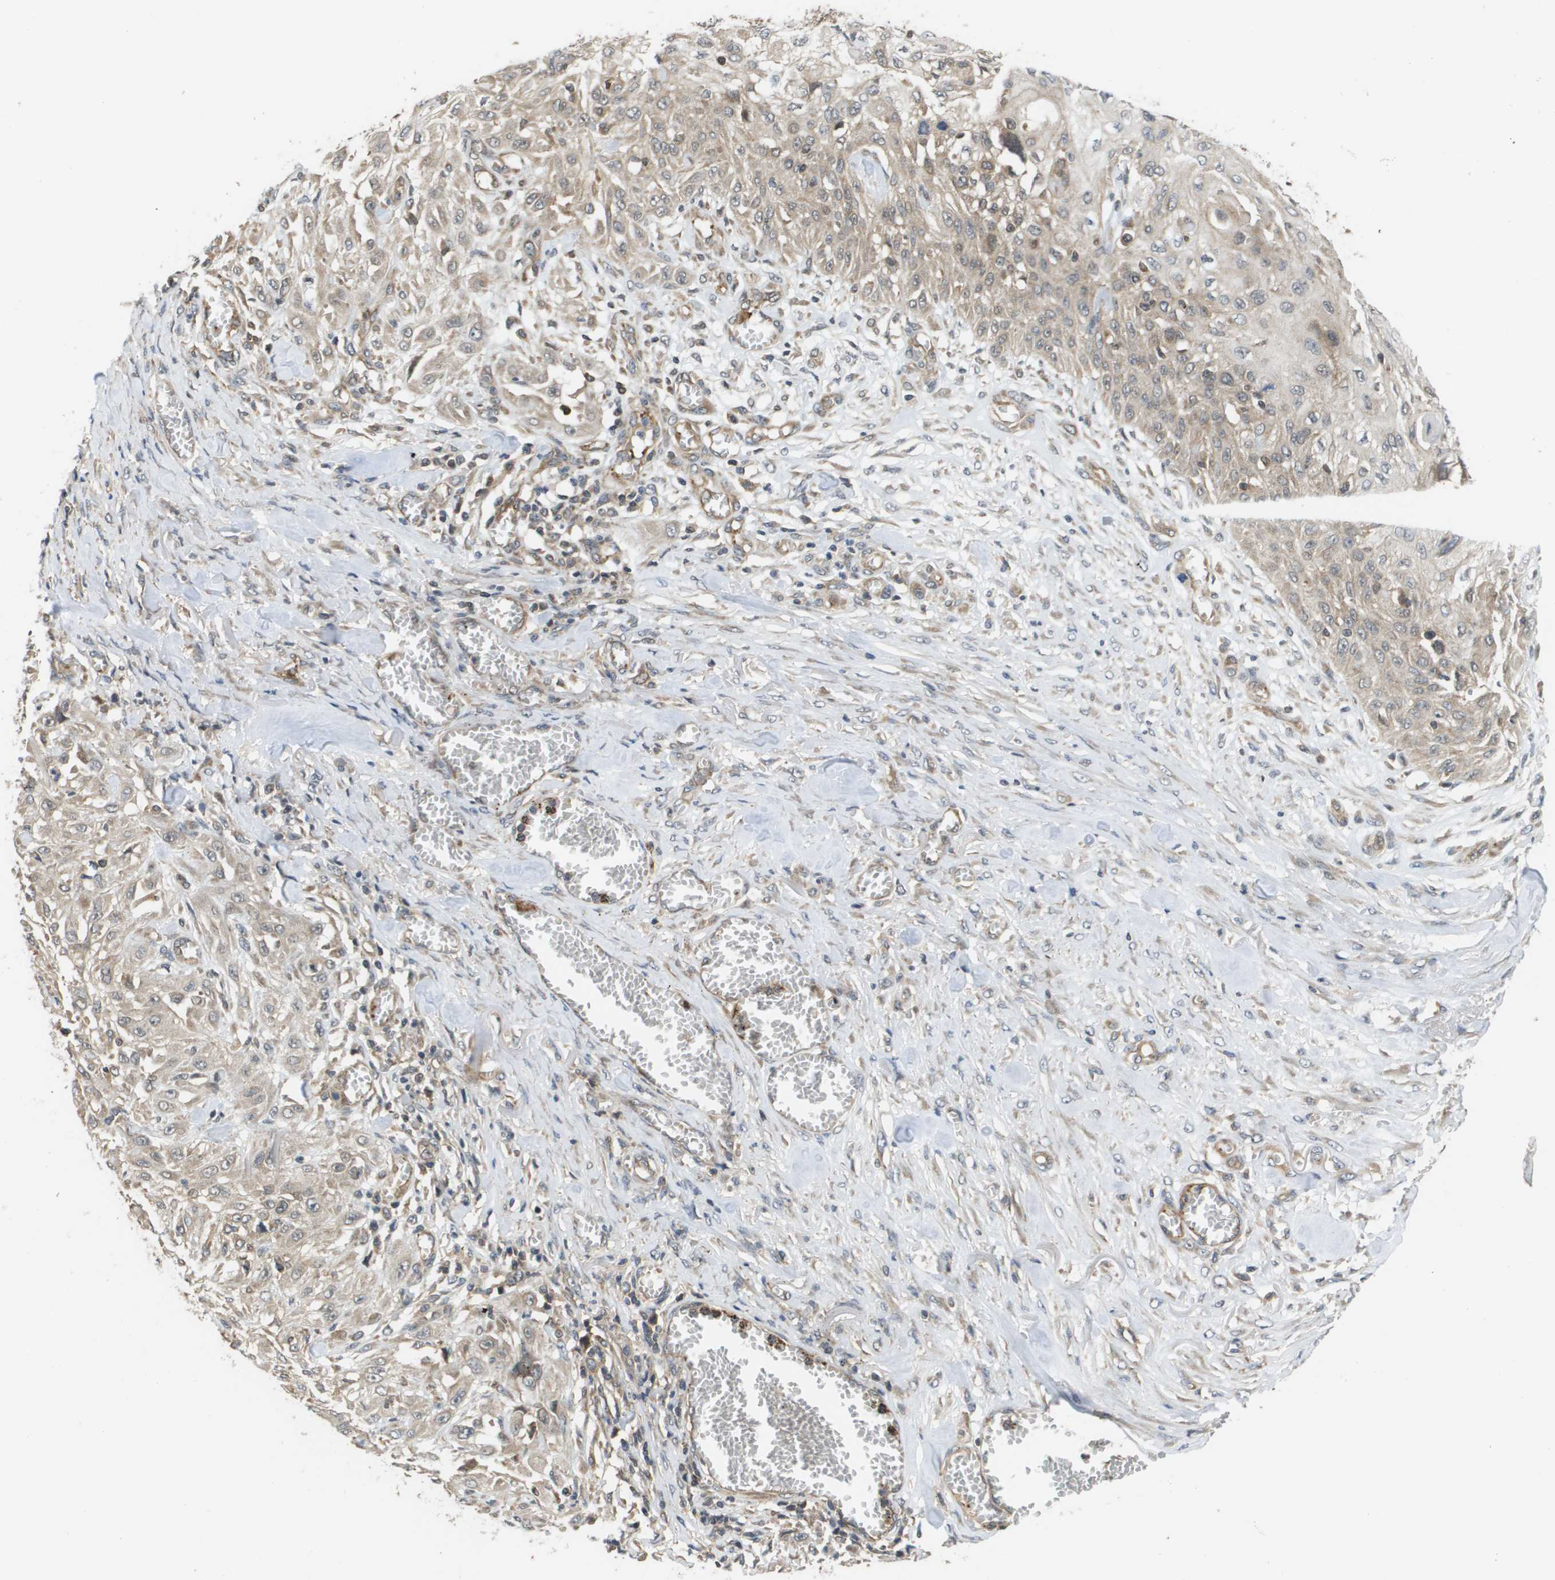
{"staining": {"intensity": "weak", "quantity": "<25%", "location": "cytoplasmic/membranous"}, "tissue": "skin cancer", "cell_type": "Tumor cells", "image_type": "cancer", "snomed": [{"axis": "morphology", "description": "Squamous cell carcinoma, NOS"}, {"axis": "morphology", "description": "Squamous cell carcinoma, metastatic, NOS"}, {"axis": "topography", "description": "Skin"}, {"axis": "topography", "description": "Lymph node"}], "caption": "DAB (3,3'-diaminobenzidine) immunohistochemical staining of human skin cancer displays no significant staining in tumor cells.", "gene": "RBM38", "patient": {"sex": "male", "age": 75}}